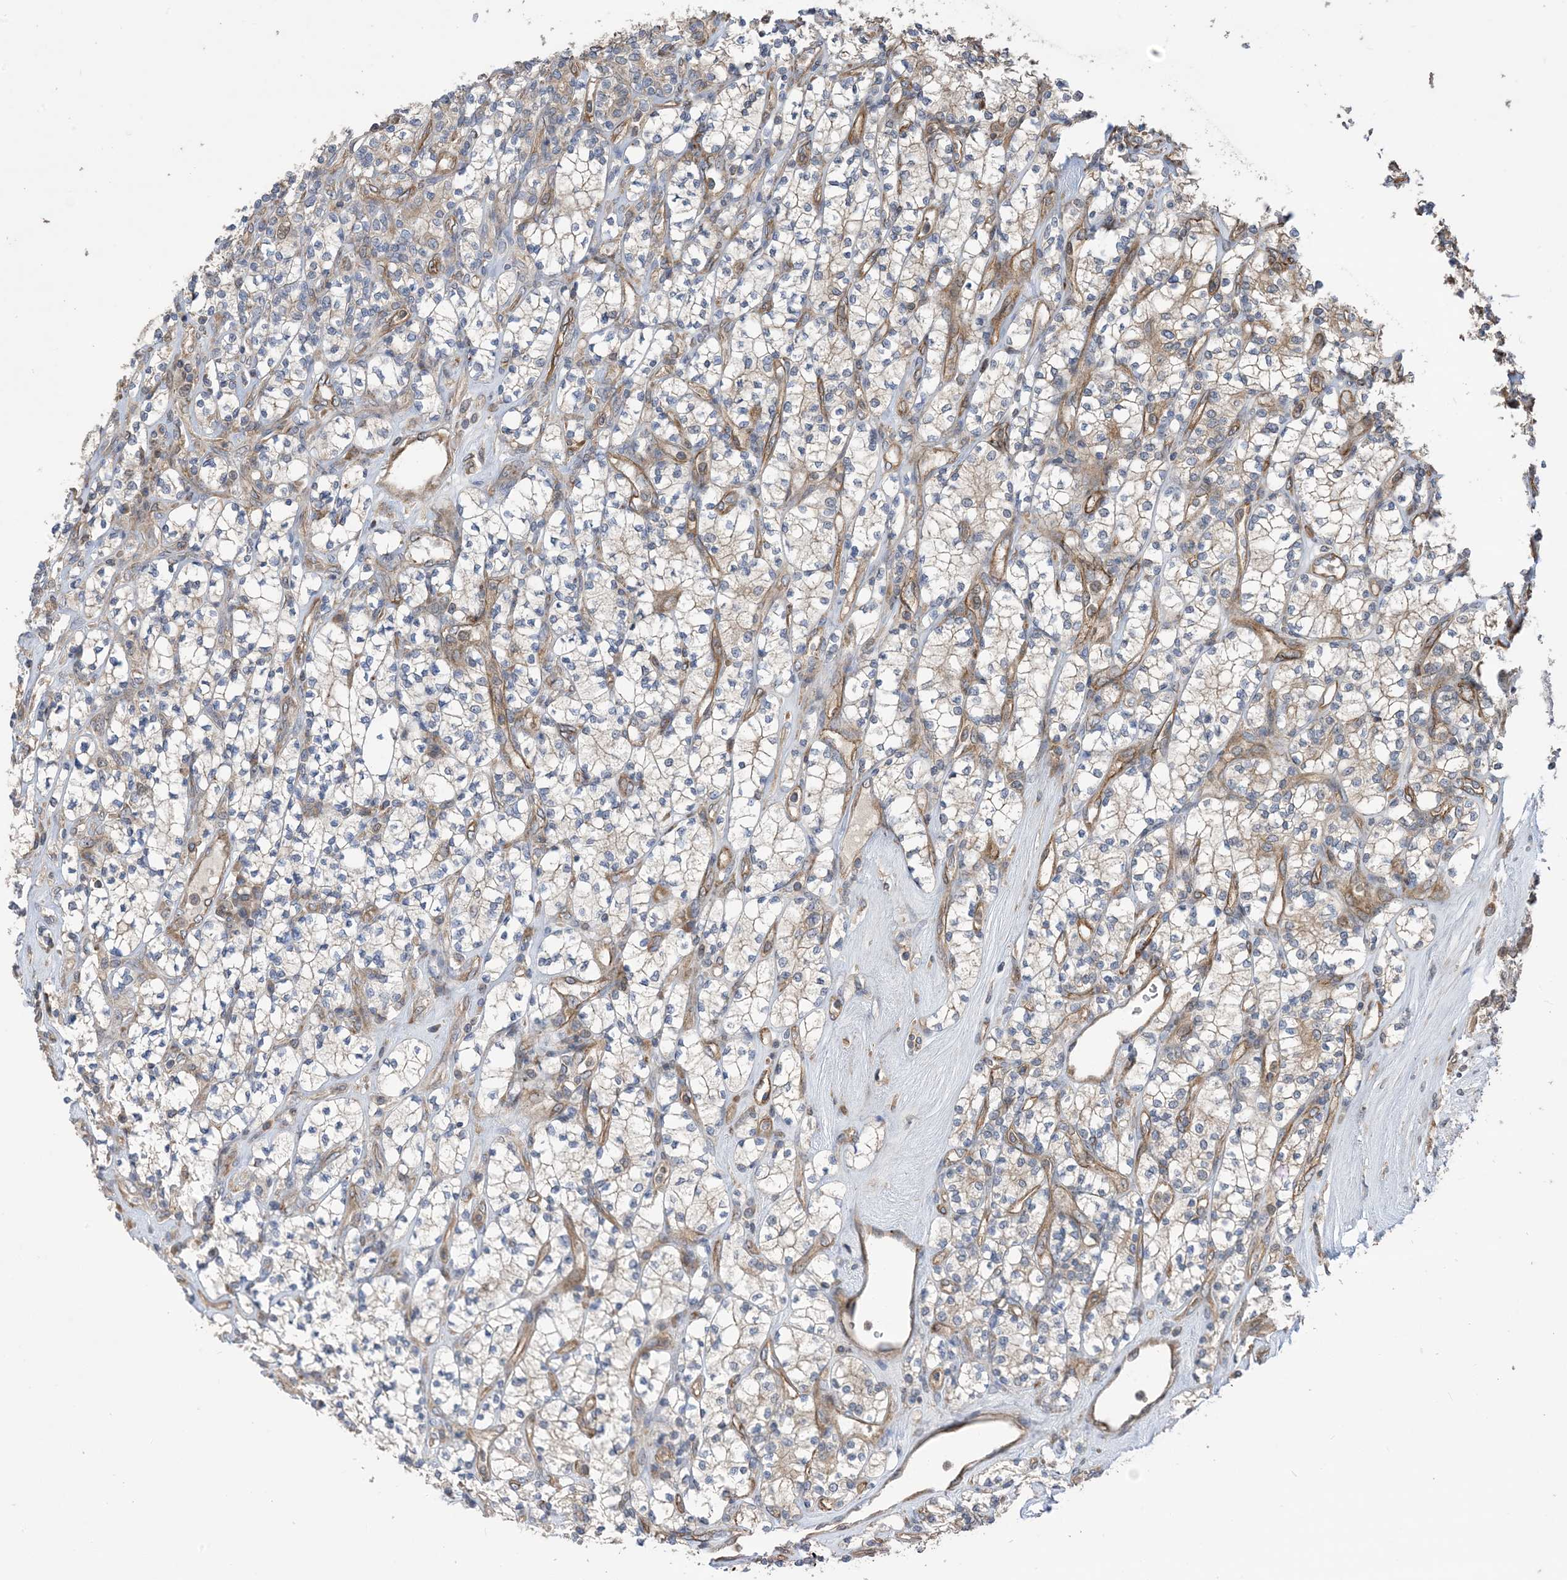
{"staining": {"intensity": "moderate", "quantity": "<25%", "location": "cytoplasmic/membranous"}, "tissue": "renal cancer", "cell_type": "Tumor cells", "image_type": "cancer", "snomed": [{"axis": "morphology", "description": "Adenocarcinoma, NOS"}, {"axis": "topography", "description": "Kidney"}], "caption": "Renal cancer (adenocarcinoma) was stained to show a protein in brown. There is low levels of moderate cytoplasmic/membranous staining in approximately <25% of tumor cells.", "gene": "CLEC16A", "patient": {"sex": "male", "age": 77}}